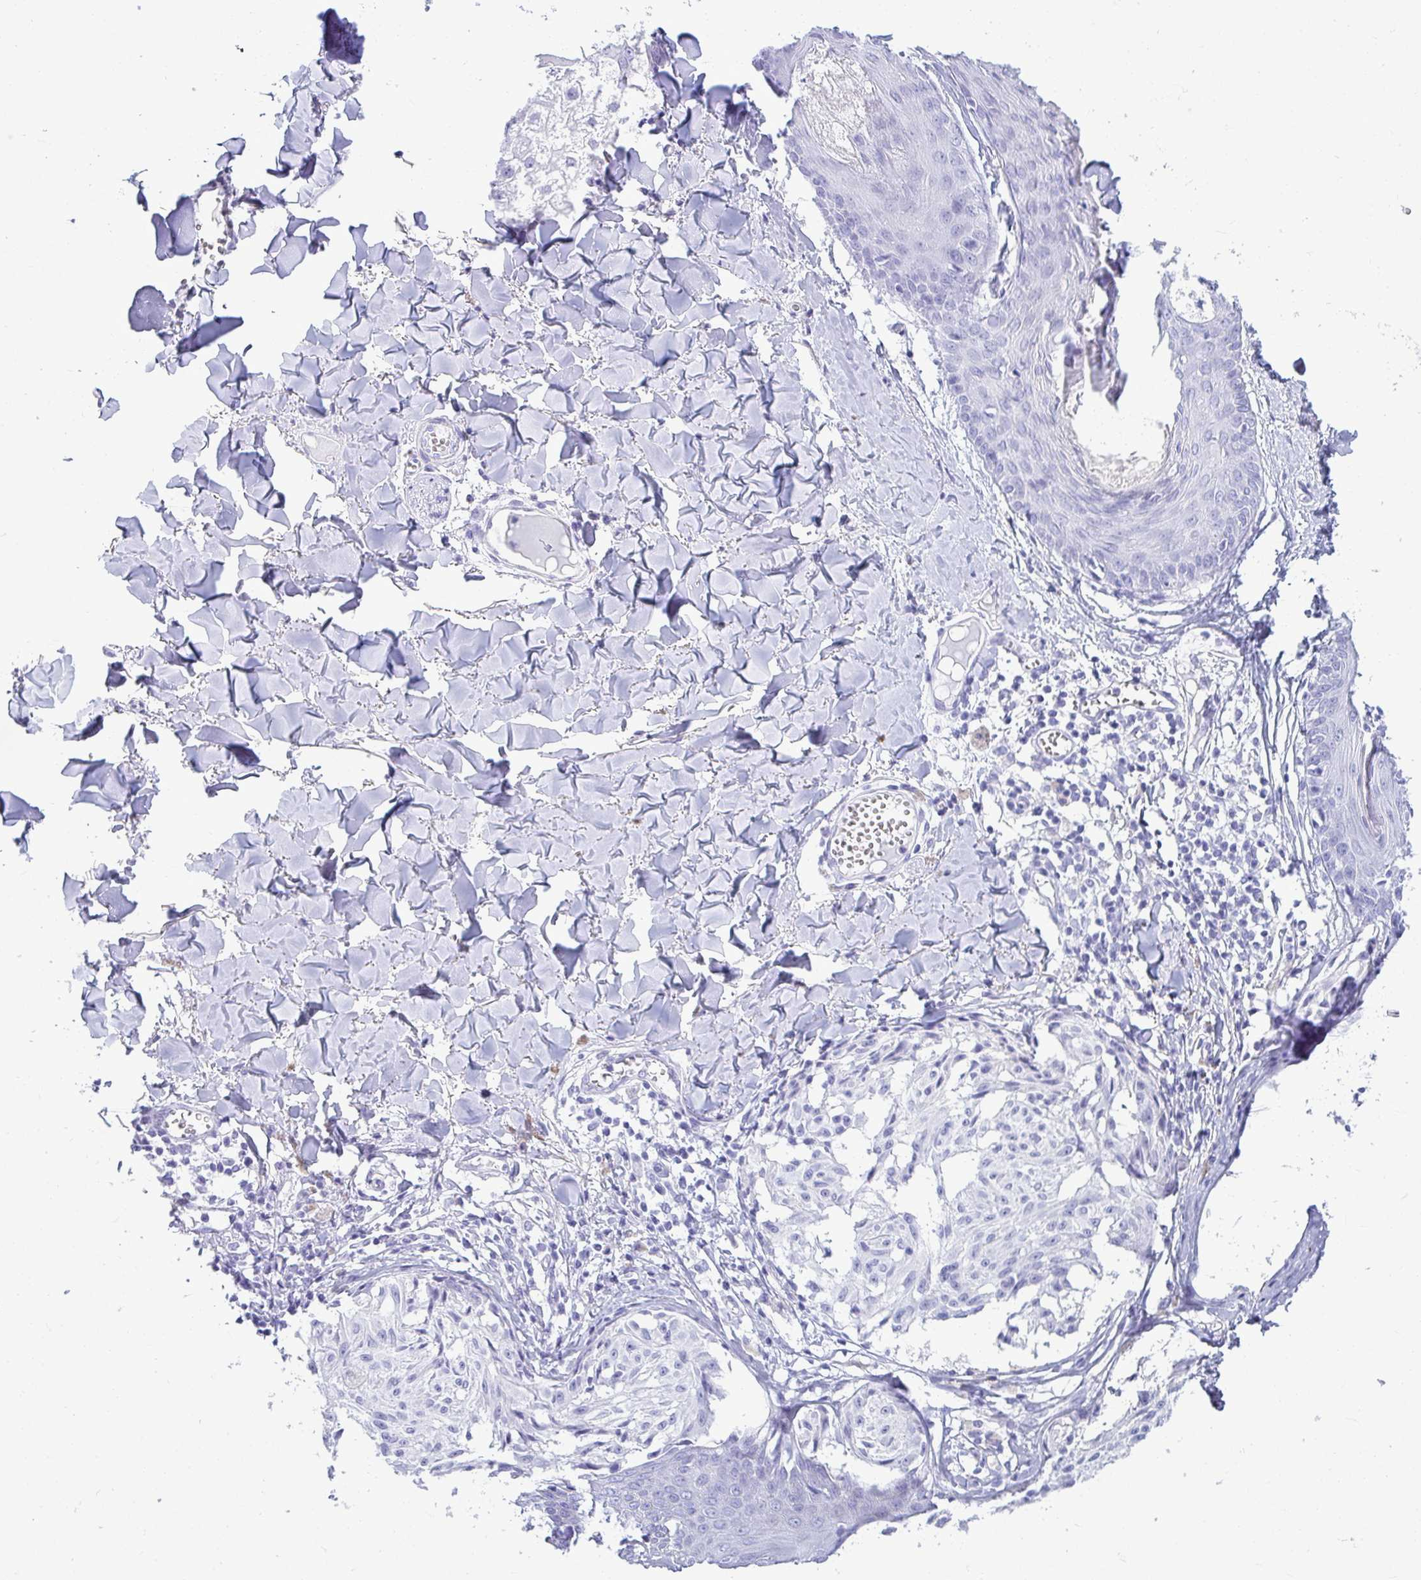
{"staining": {"intensity": "negative", "quantity": "none", "location": "none"}, "tissue": "melanoma", "cell_type": "Tumor cells", "image_type": "cancer", "snomed": [{"axis": "morphology", "description": "Malignant melanoma, NOS"}, {"axis": "topography", "description": "Skin"}], "caption": "Immunohistochemistry (IHC) photomicrograph of human melanoma stained for a protein (brown), which demonstrates no expression in tumor cells.", "gene": "CLGN", "patient": {"sex": "female", "age": 43}}